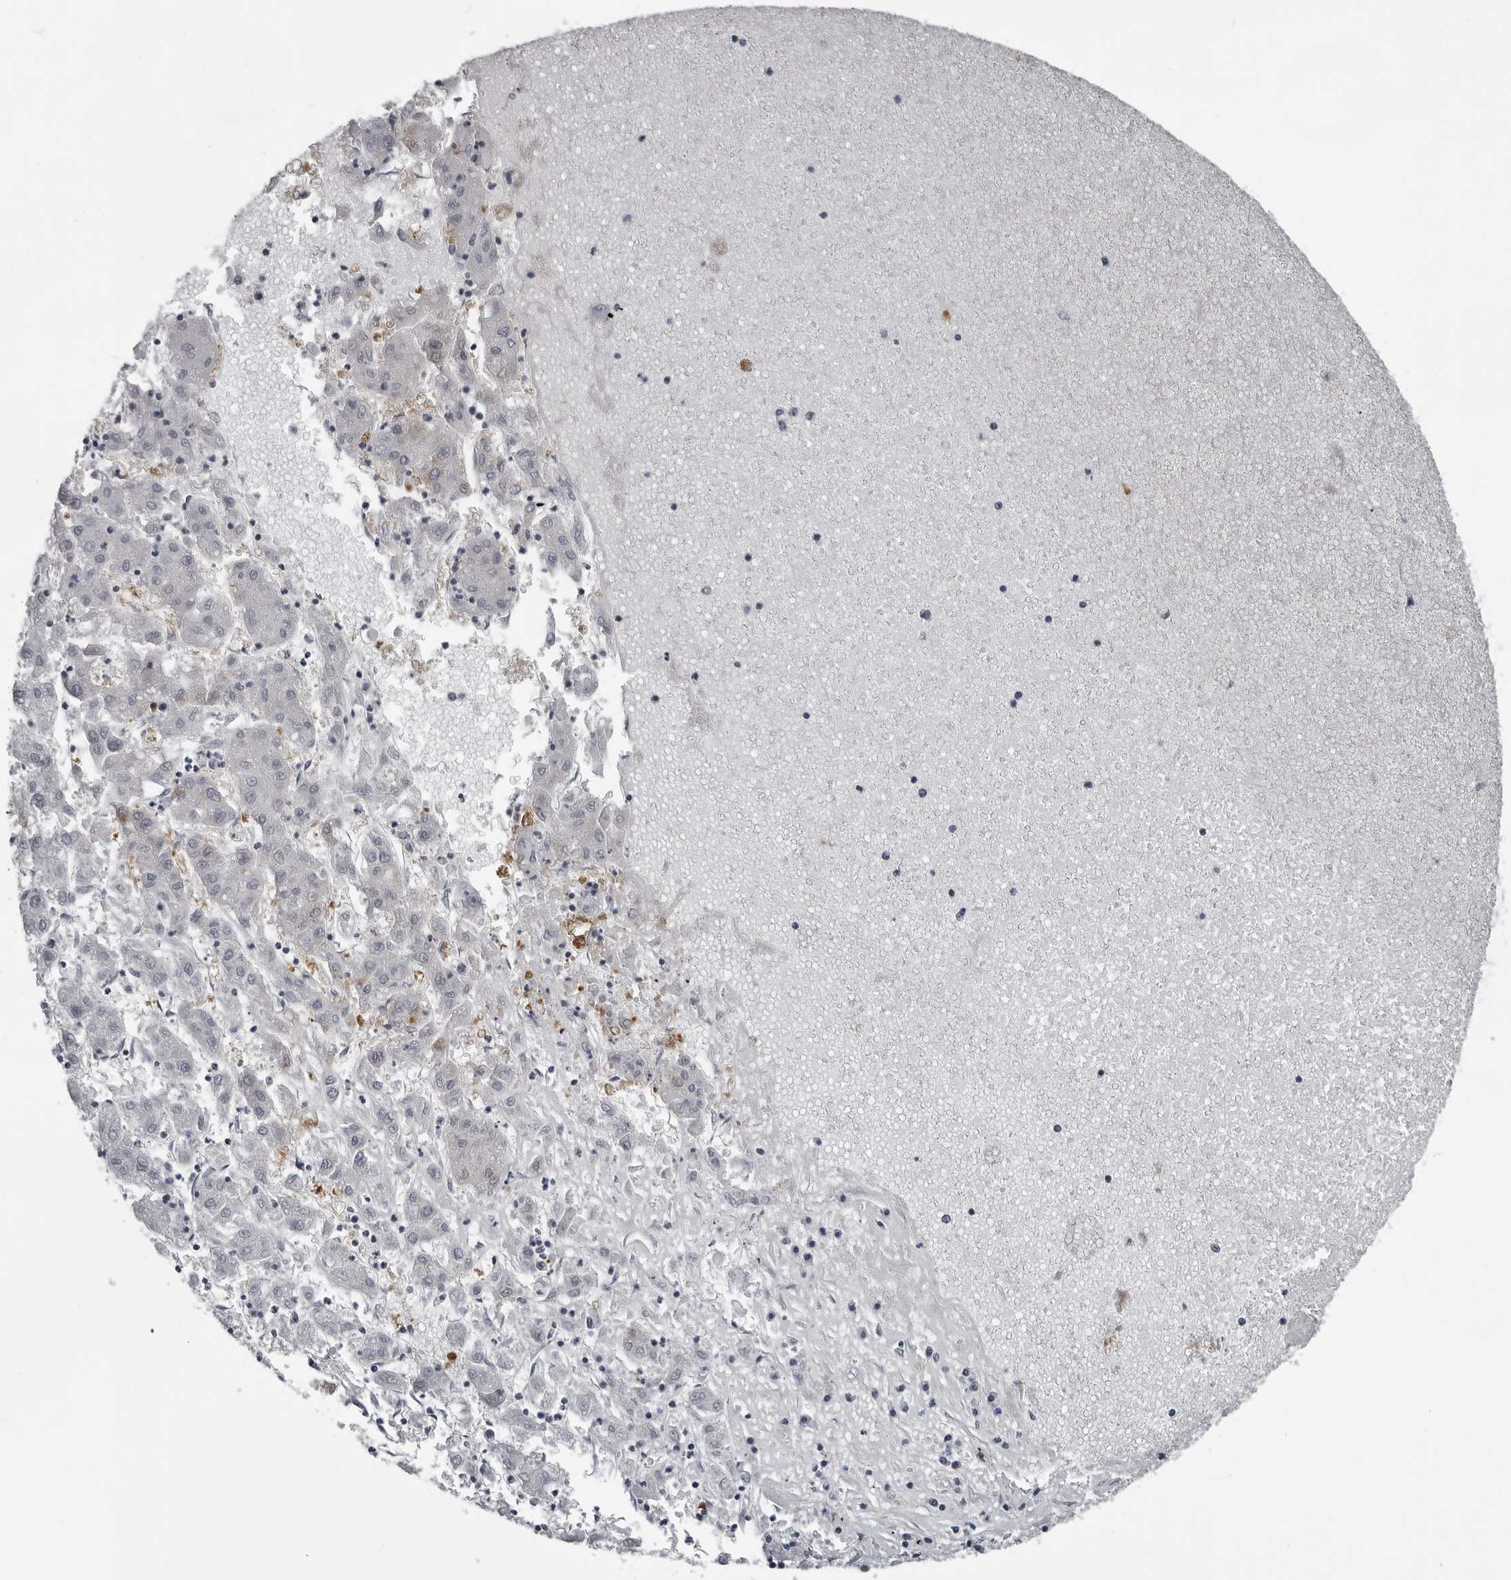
{"staining": {"intensity": "negative", "quantity": "none", "location": "none"}, "tissue": "liver cancer", "cell_type": "Tumor cells", "image_type": "cancer", "snomed": [{"axis": "morphology", "description": "Carcinoma, Hepatocellular, NOS"}, {"axis": "topography", "description": "Liver"}], "caption": "A high-resolution image shows IHC staining of liver hepatocellular carcinoma, which displays no significant expression in tumor cells. The staining is performed using DAB (3,3'-diaminobenzidine) brown chromogen with nuclei counter-stained in using hematoxylin.", "gene": "LZIC", "patient": {"sex": "male", "age": 72}}